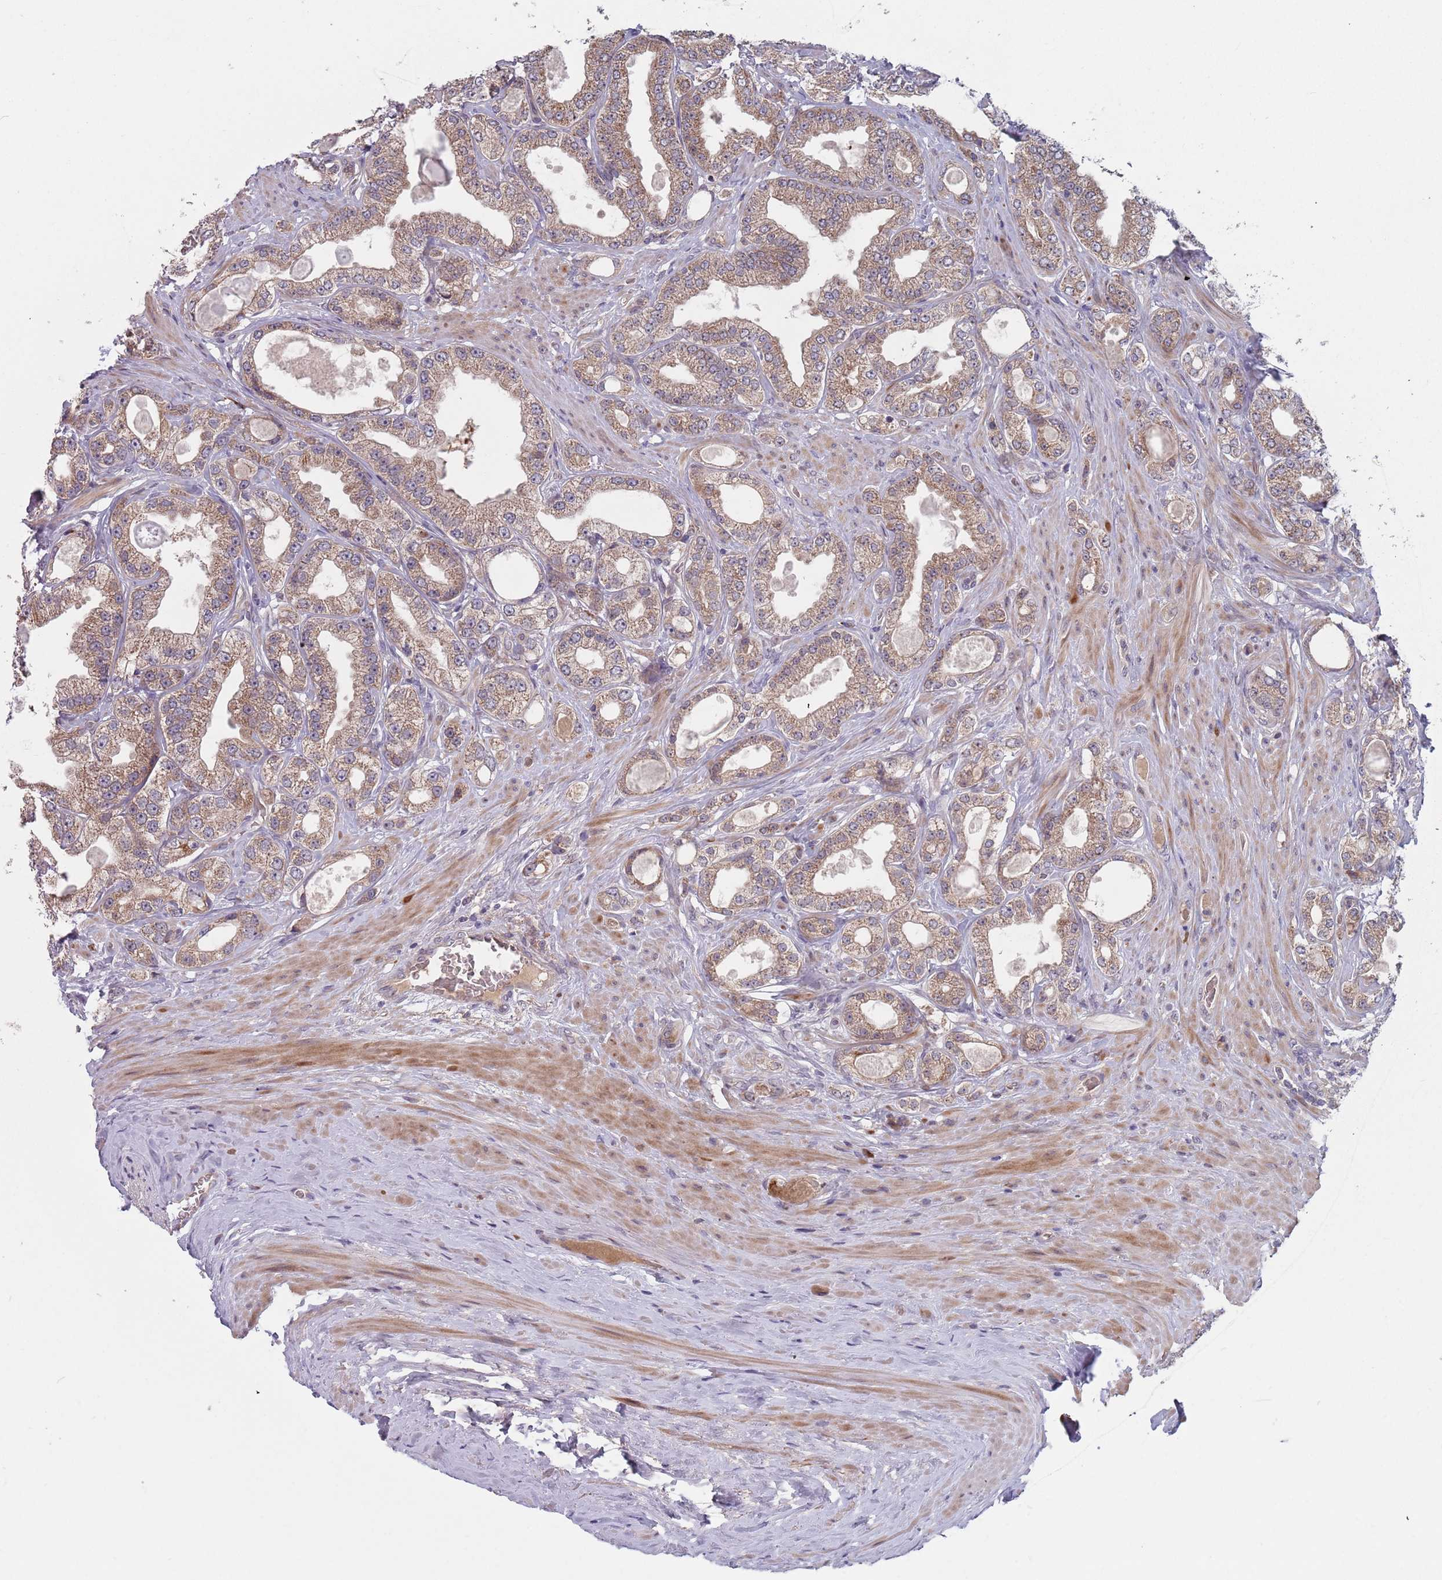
{"staining": {"intensity": "moderate", "quantity": ">75%", "location": "cytoplasmic/membranous"}, "tissue": "prostate cancer", "cell_type": "Tumor cells", "image_type": "cancer", "snomed": [{"axis": "morphology", "description": "Adenocarcinoma, Low grade"}, {"axis": "topography", "description": "Prostate"}], "caption": "Immunohistochemistry of prostate cancer (low-grade adenocarcinoma) exhibits medium levels of moderate cytoplasmic/membranous staining in about >75% of tumor cells.", "gene": "ZNF140", "patient": {"sex": "male", "age": 63}}